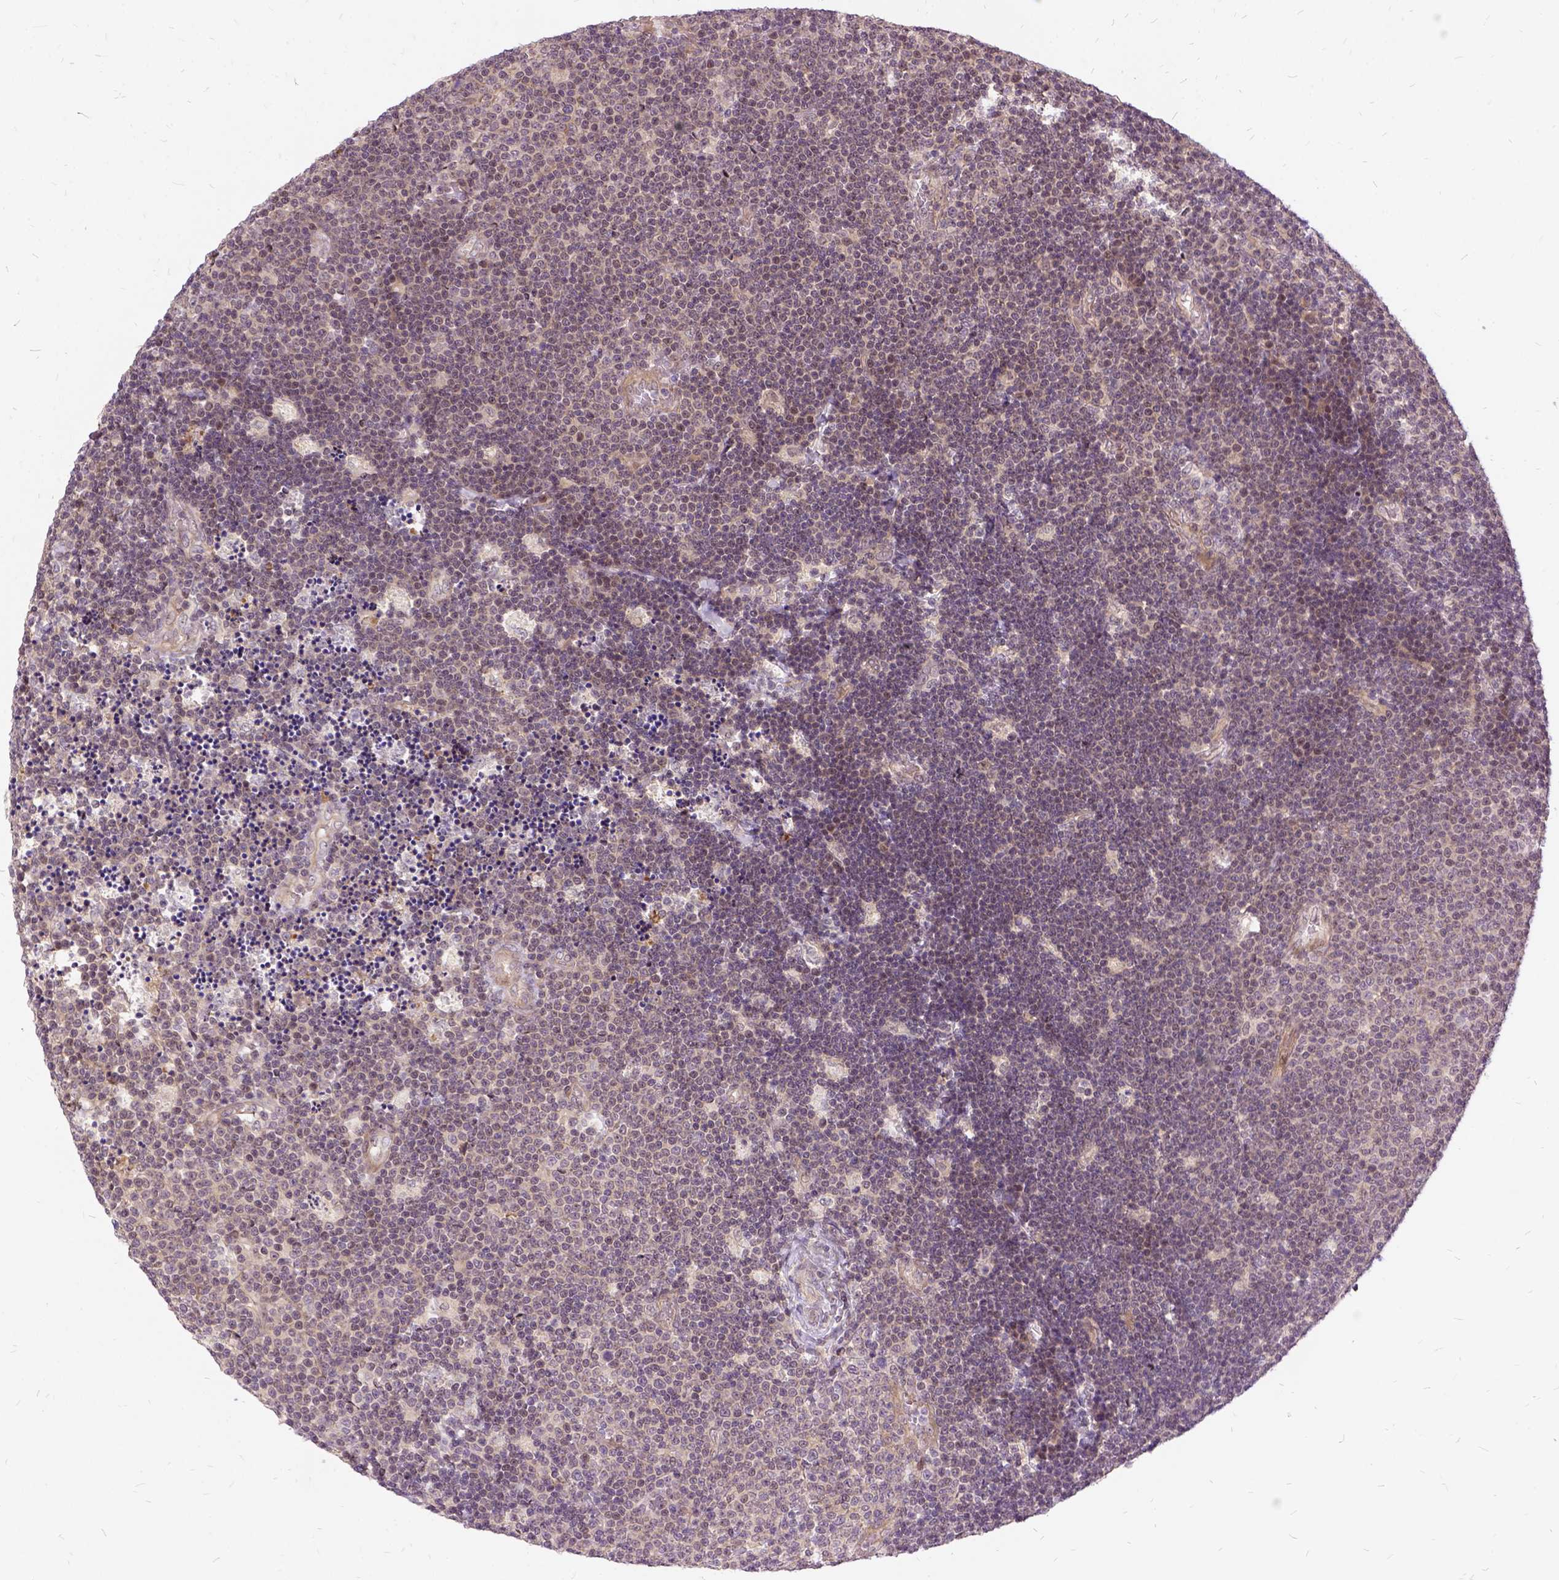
{"staining": {"intensity": "negative", "quantity": "none", "location": "none"}, "tissue": "lymphoma", "cell_type": "Tumor cells", "image_type": "cancer", "snomed": [{"axis": "morphology", "description": "Malignant lymphoma, non-Hodgkin's type, Low grade"}, {"axis": "topography", "description": "Brain"}], "caption": "This is an immunohistochemistry (IHC) histopathology image of human malignant lymphoma, non-Hodgkin's type (low-grade). There is no expression in tumor cells.", "gene": "ILRUN", "patient": {"sex": "female", "age": 66}}